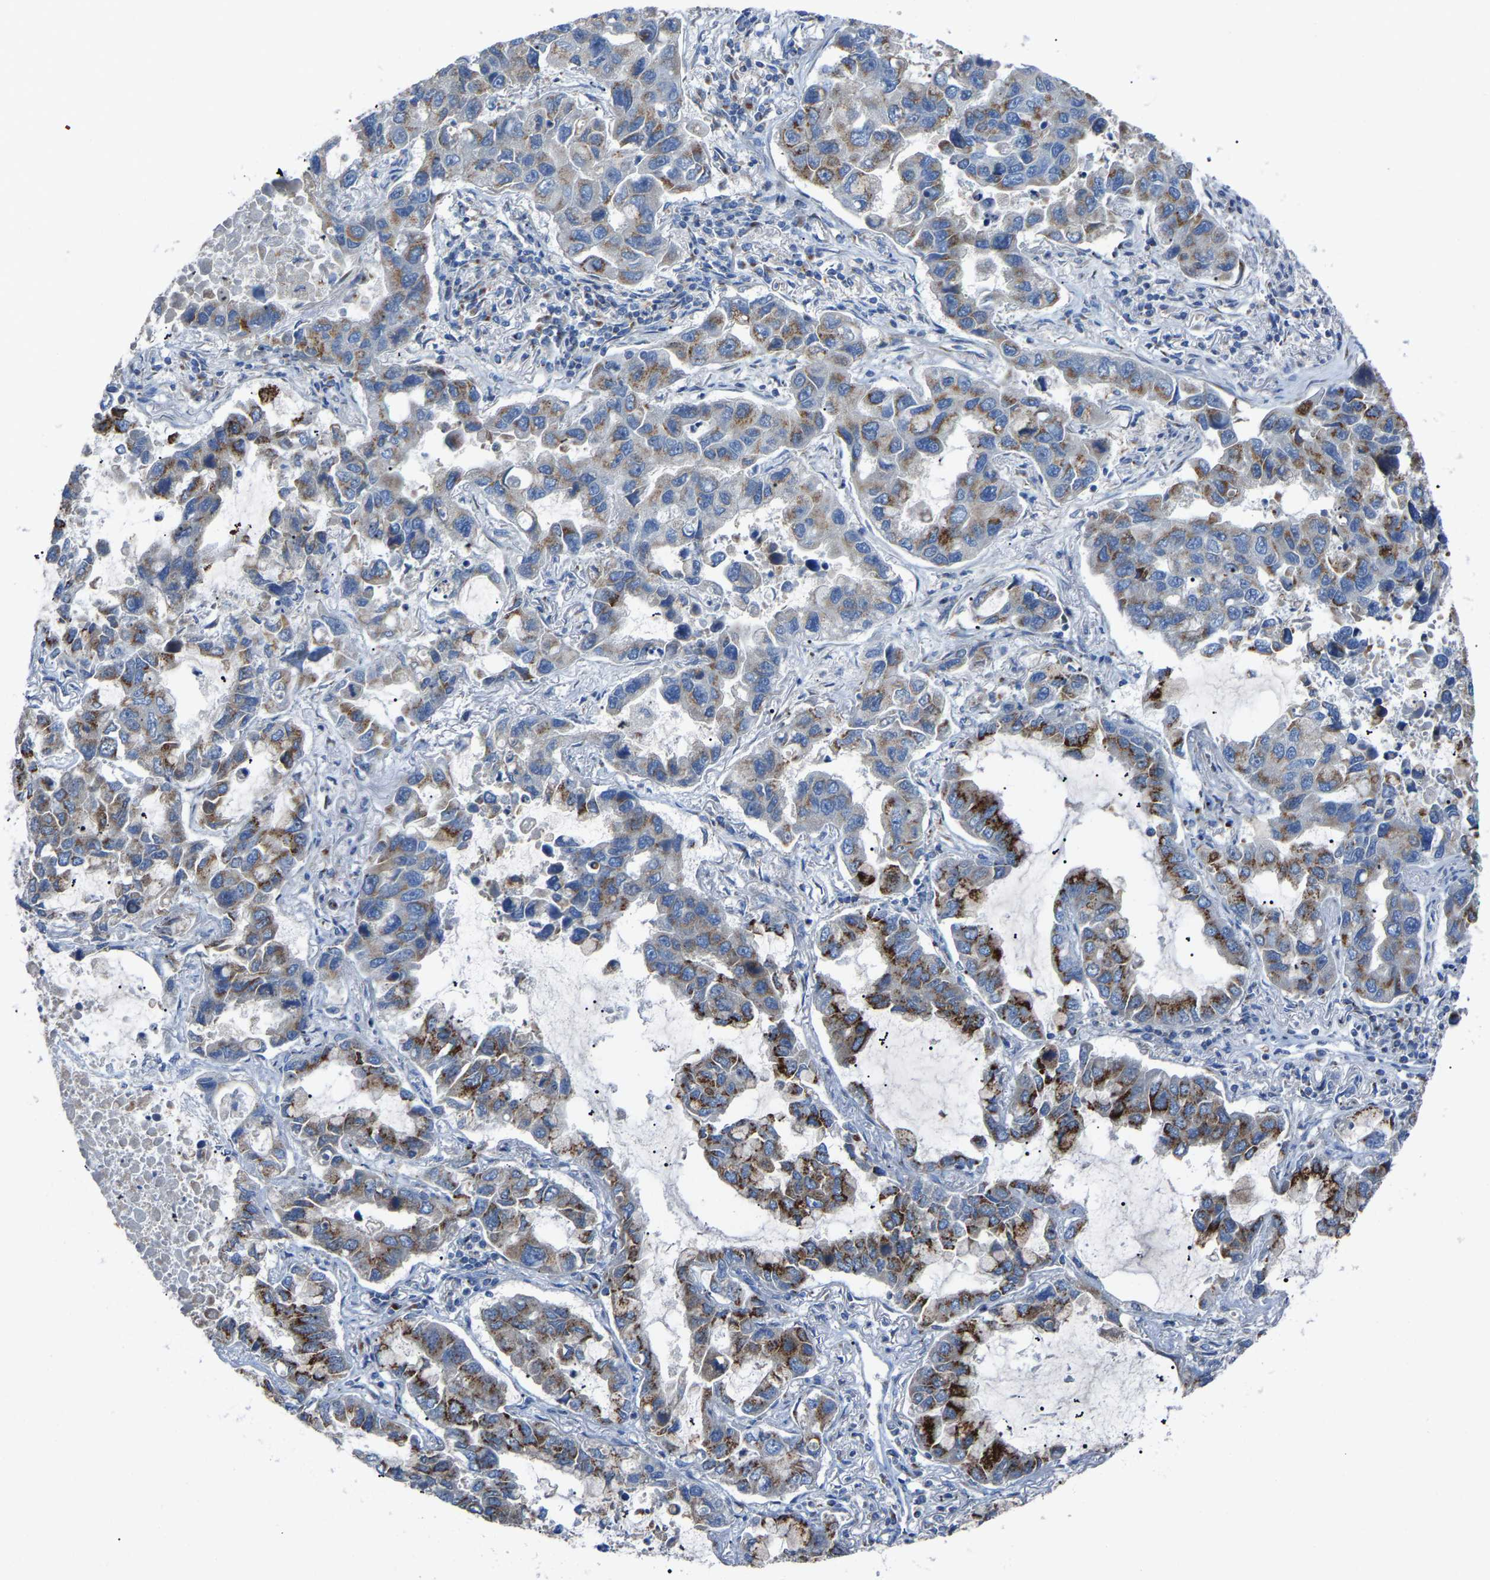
{"staining": {"intensity": "strong", "quantity": "25%-75%", "location": "cytoplasmic/membranous"}, "tissue": "lung cancer", "cell_type": "Tumor cells", "image_type": "cancer", "snomed": [{"axis": "morphology", "description": "Adenocarcinoma, NOS"}, {"axis": "topography", "description": "Lung"}], "caption": "Lung adenocarcinoma was stained to show a protein in brown. There is high levels of strong cytoplasmic/membranous positivity in approximately 25%-75% of tumor cells. (Brightfield microscopy of DAB IHC at high magnification).", "gene": "CANT1", "patient": {"sex": "male", "age": 64}}